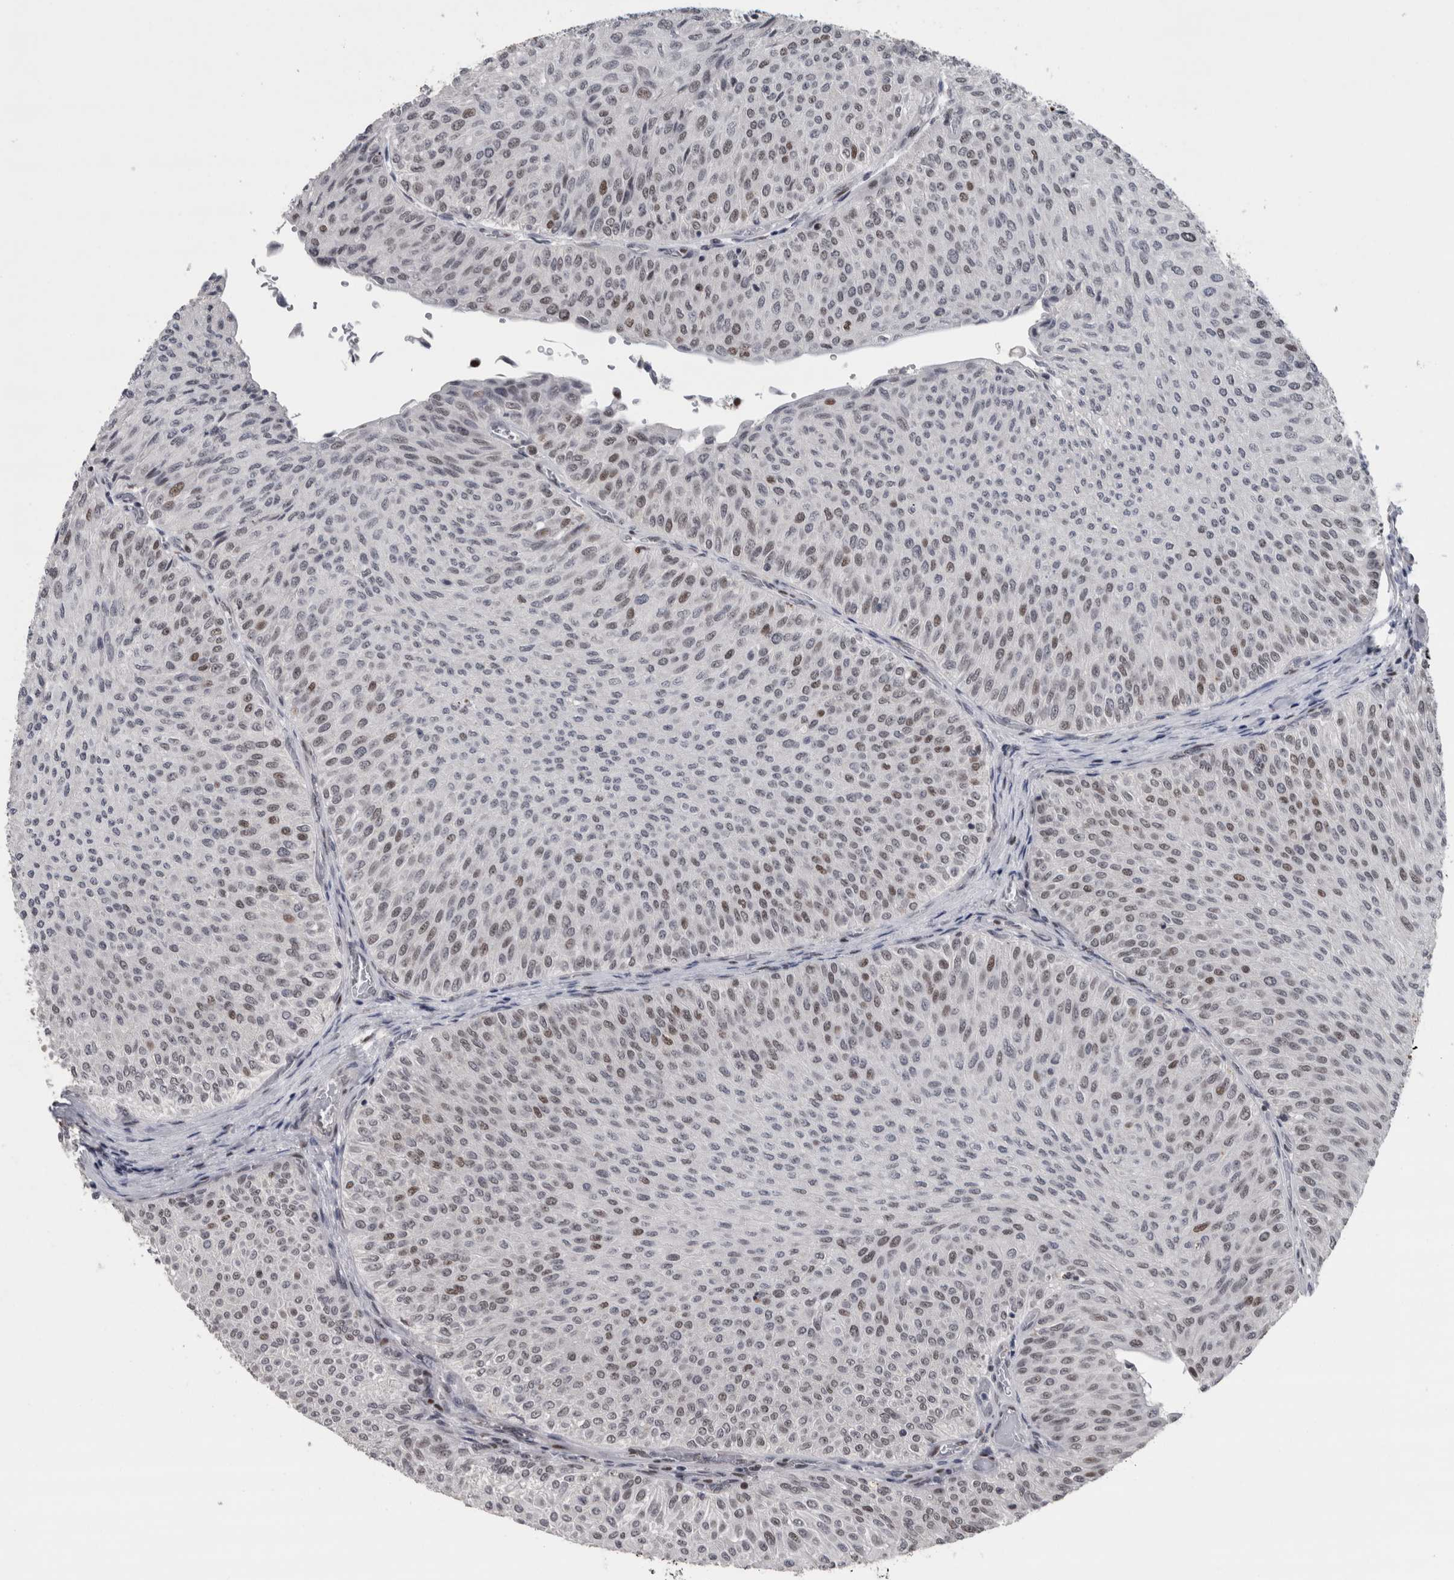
{"staining": {"intensity": "weak", "quantity": "25%-75%", "location": "nuclear"}, "tissue": "urothelial cancer", "cell_type": "Tumor cells", "image_type": "cancer", "snomed": [{"axis": "morphology", "description": "Urothelial carcinoma, Low grade"}, {"axis": "topography", "description": "Urinary bladder"}], "caption": "Urothelial carcinoma (low-grade) tissue demonstrates weak nuclear staining in approximately 25%-75% of tumor cells", "gene": "POLD2", "patient": {"sex": "male", "age": 78}}